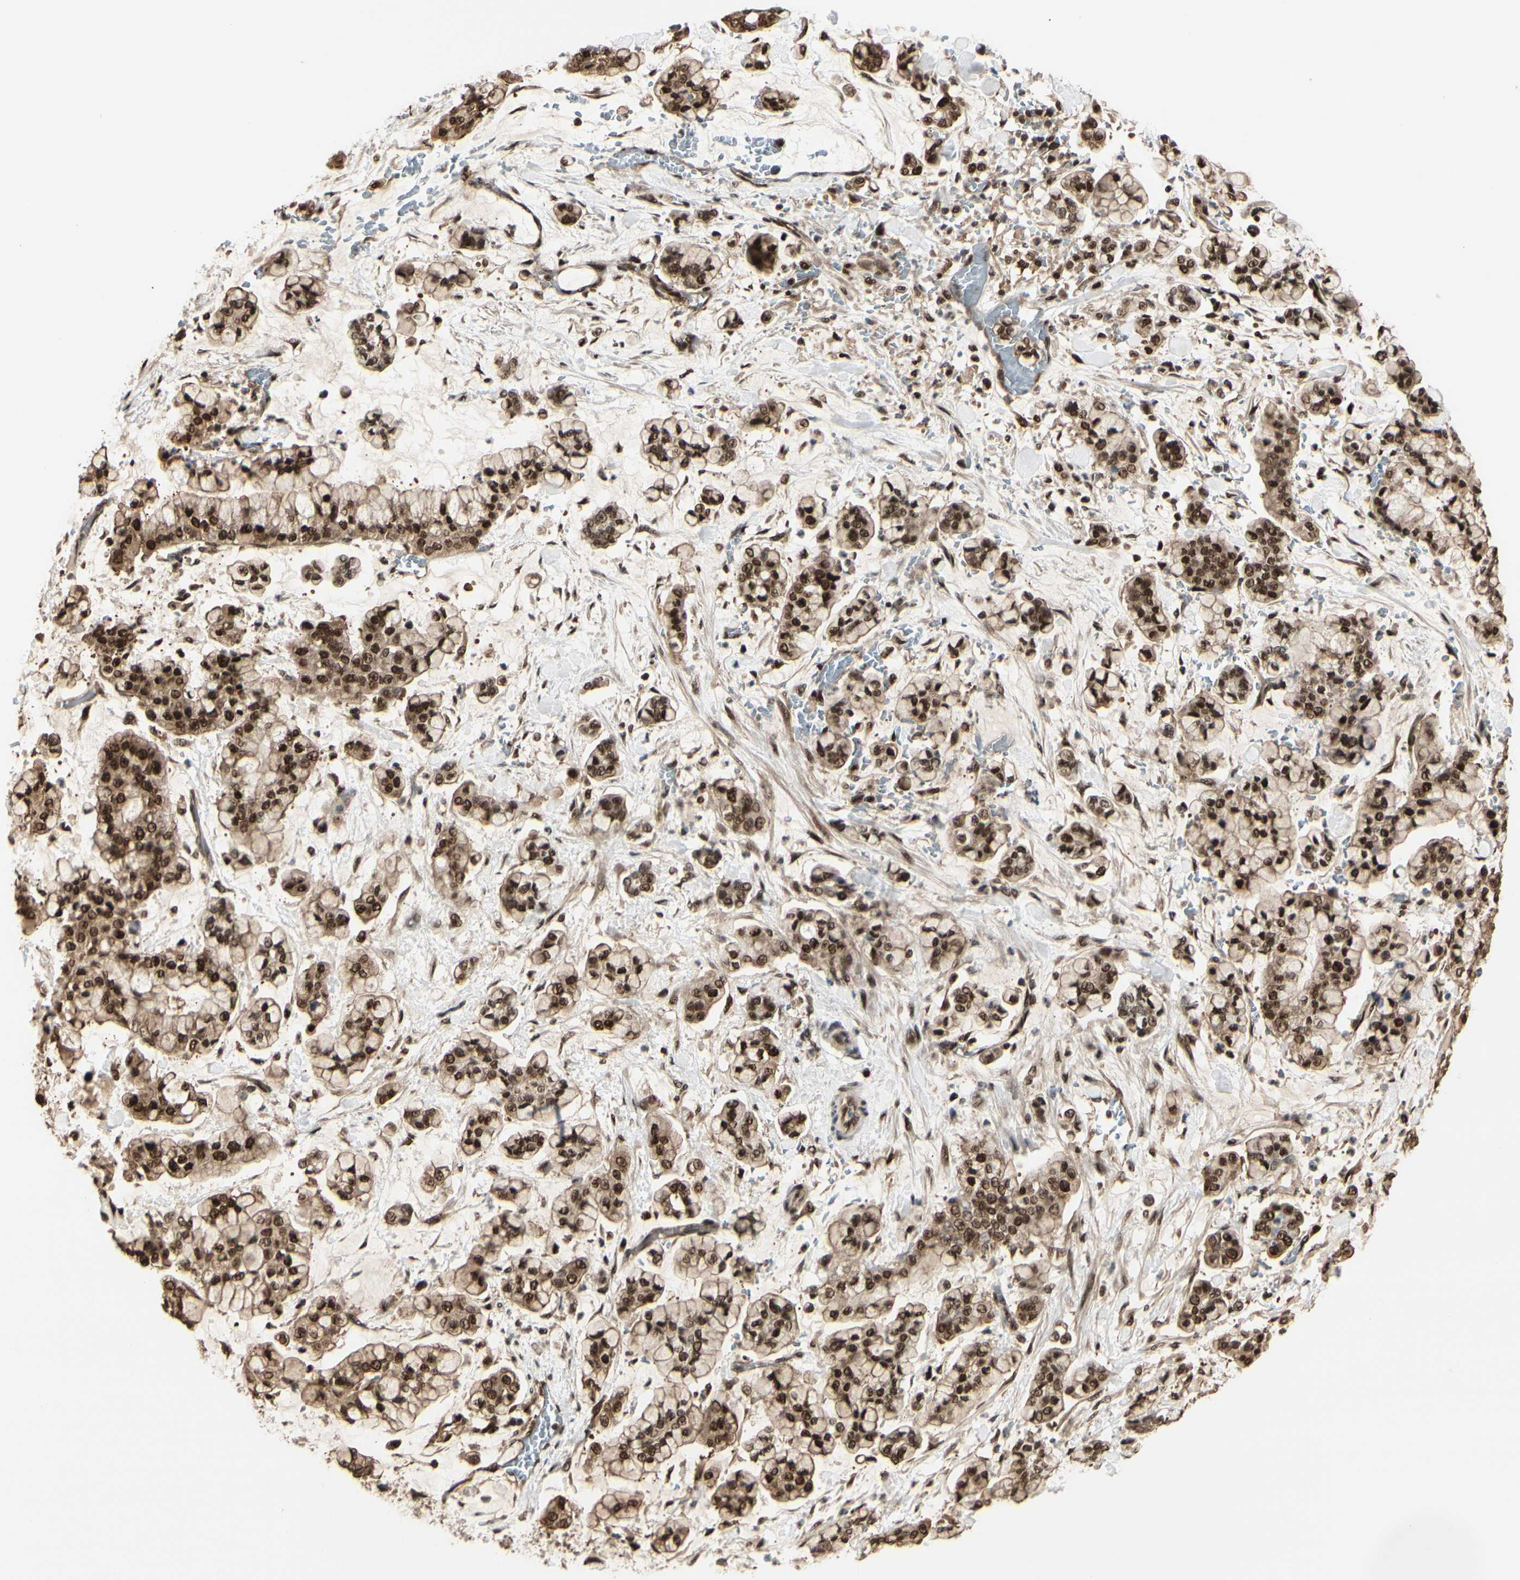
{"staining": {"intensity": "strong", "quantity": ">75%", "location": "cytoplasmic/membranous,nuclear"}, "tissue": "stomach cancer", "cell_type": "Tumor cells", "image_type": "cancer", "snomed": [{"axis": "morphology", "description": "Normal tissue, NOS"}, {"axis": "morphology", "description": "Adenocarcinoma, NOS"}, {"axis": "topography", "description": "Stomach, upper"}, {"axis": "topography", "description": "Stomach"}], "caption": "Stomach adenocarcinoma stained with immunohistochemistry (IHC) demonstrates strong cytoplasmic/membranous and nuclear expression in approximately >75% of tumor cells.", "gene": "HSF1", "patient": {"sex": "male", "age": 76}}